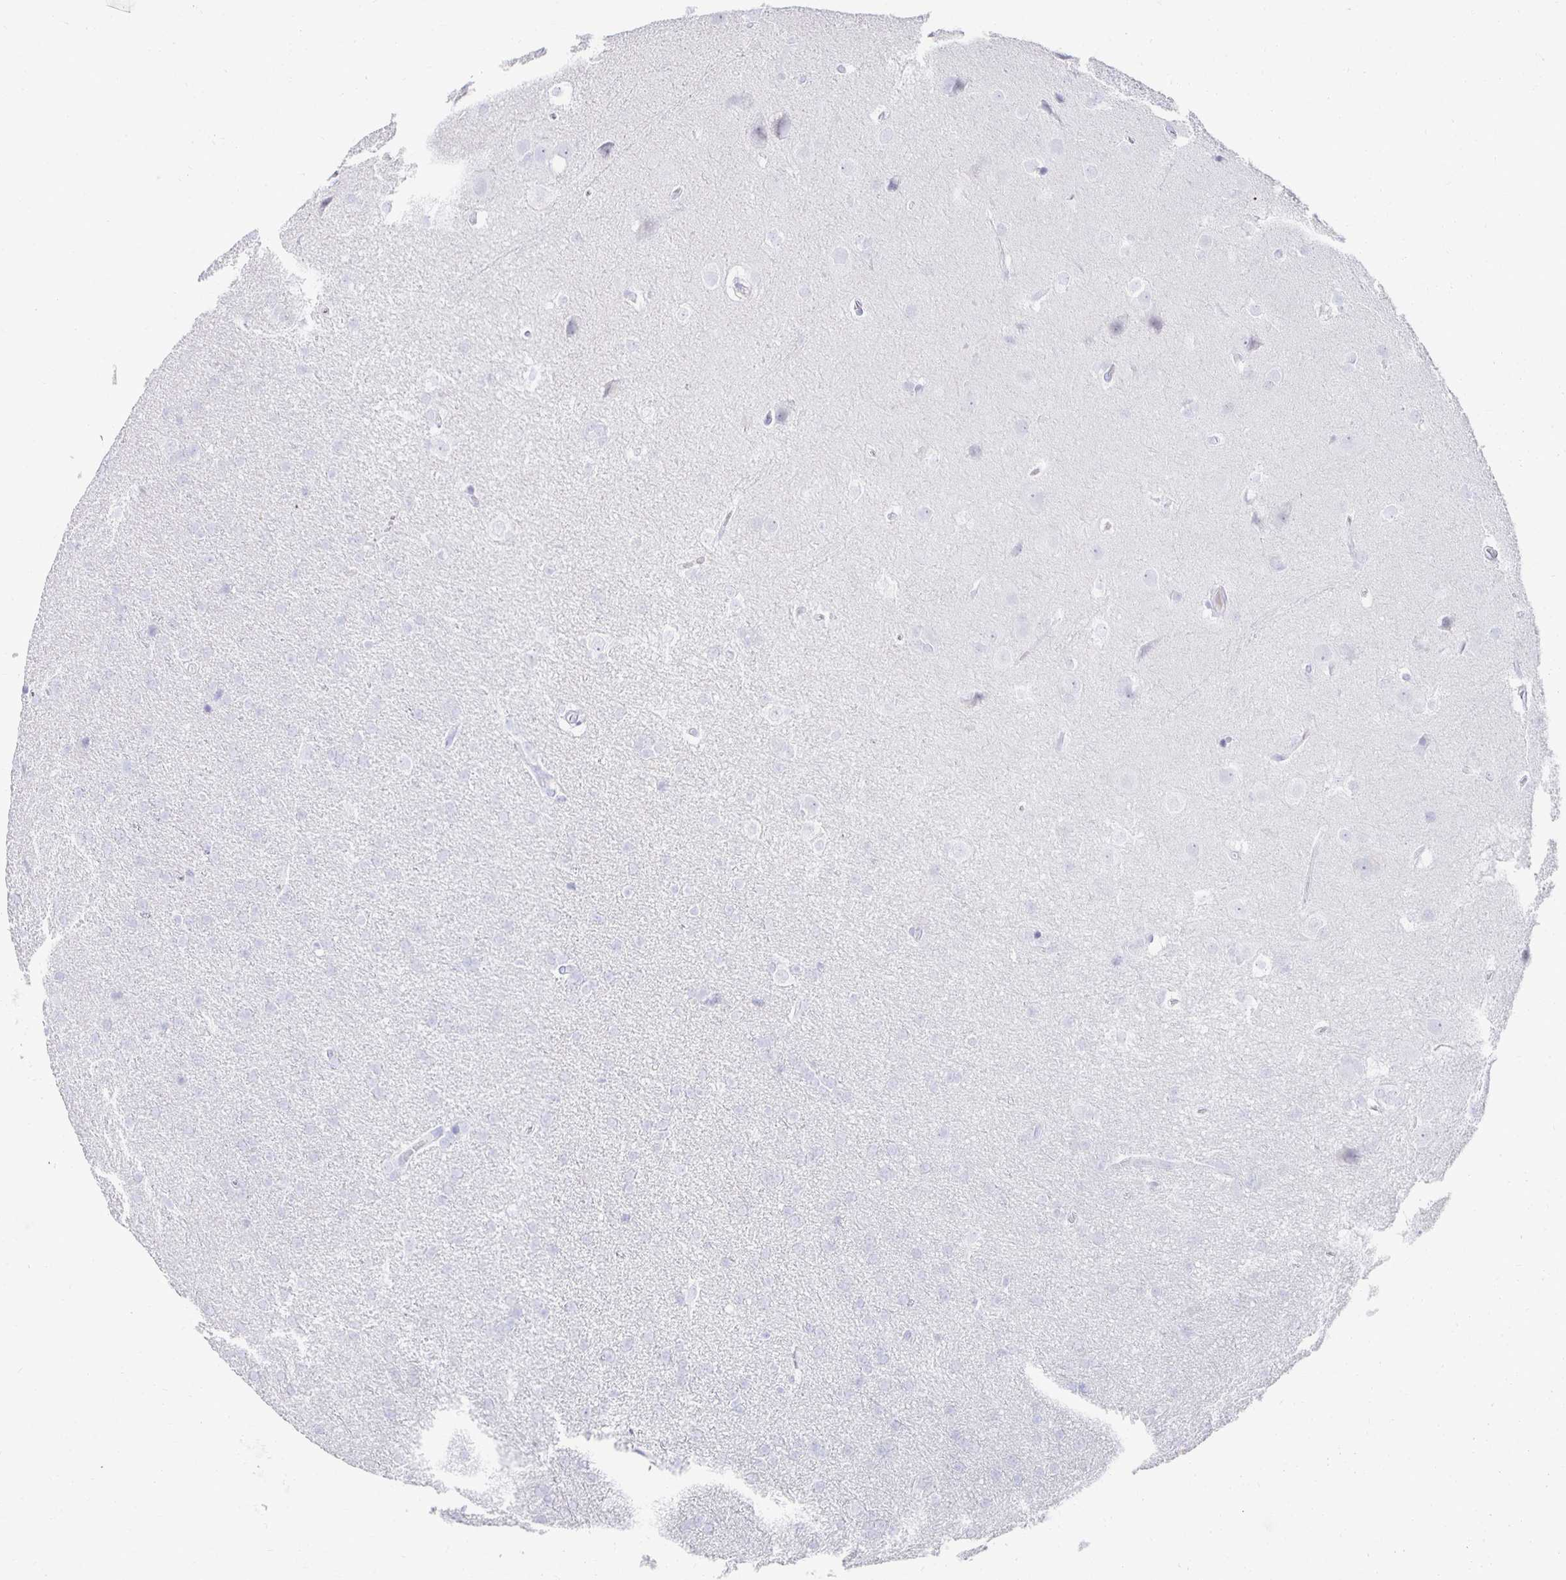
{"staining": {"intensity": "negative", "quantity": "none", "location": "none"}, "tissue": "glioma", "cell_type": "Tumor cells", "image_type": "cancer", "snomed": [{"axis": "morphology", "description": "Glioma, malignant, Low grade"}, {"axis": "topography", "description": "Brain"}], "caption": "Tumor cells show no significant protein positivity in malignant glioma (low-grade). (DAB (3,3'-diaminobenzidine) immunohistochemistry (IHC) with hematoxylin counter stain).", "gene": "PRDM7", "patient": {"sex": "female", "age": 32}}